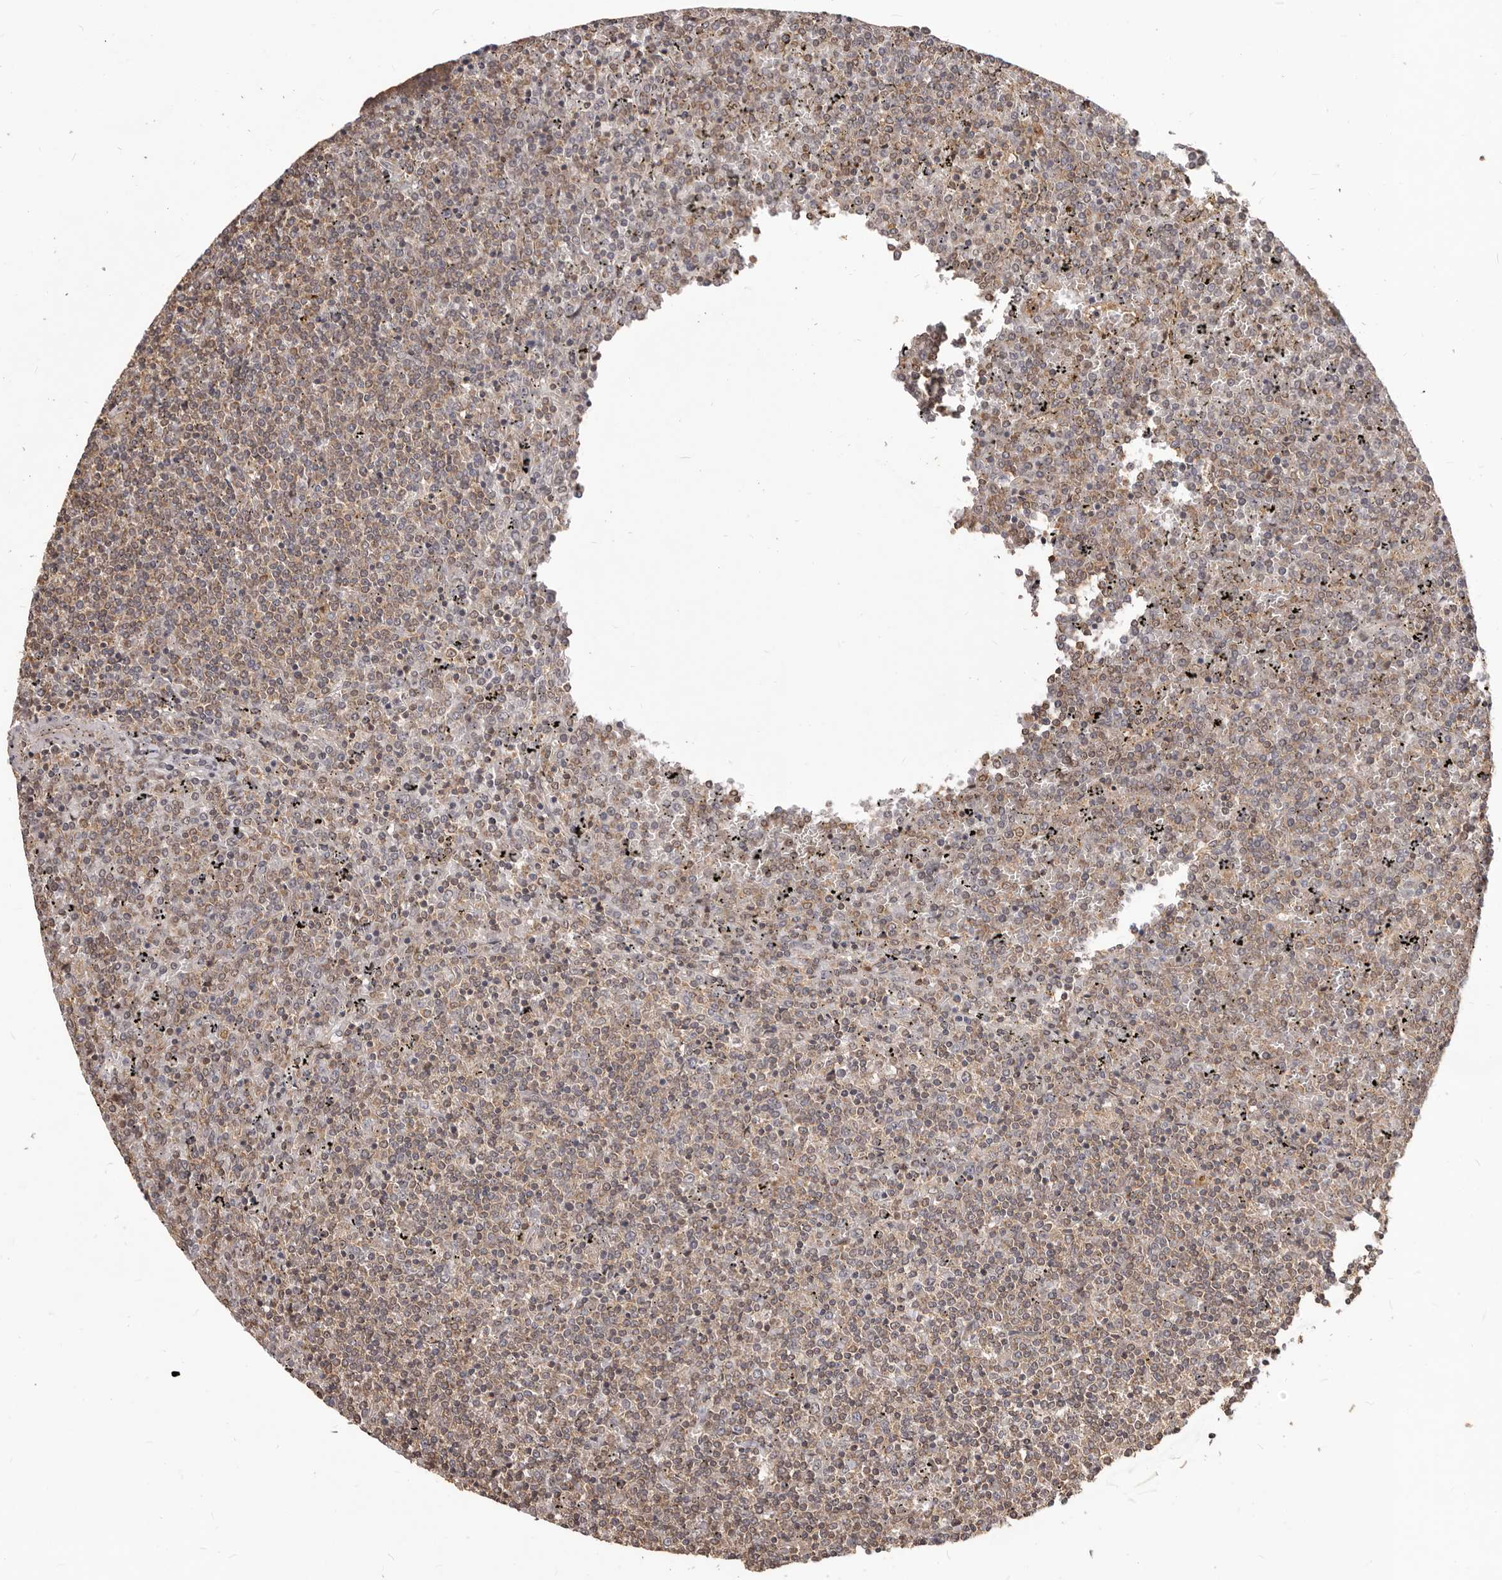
{"staining": {"intensity": "weak", "quantity": ">75%", "location": "cytoplasmic/membranous"}, "tissue": "lymphoma", "cell_type": "Tumor cells", "image_type": "cancer", "snomed": [{"axis": "morphology", "description": "Malignant lymphoma, non-Hodgkin's type, Low grade"}, {"axis": "topography", "description": "Spleen"}], "caption": "Protein expression analysis of lymphoma shows weak cytoplasmic/membranous positivity in about >75% of tumor cells.", "gene": "MTO1", "patient": {"sex": "female", "age": 19}}